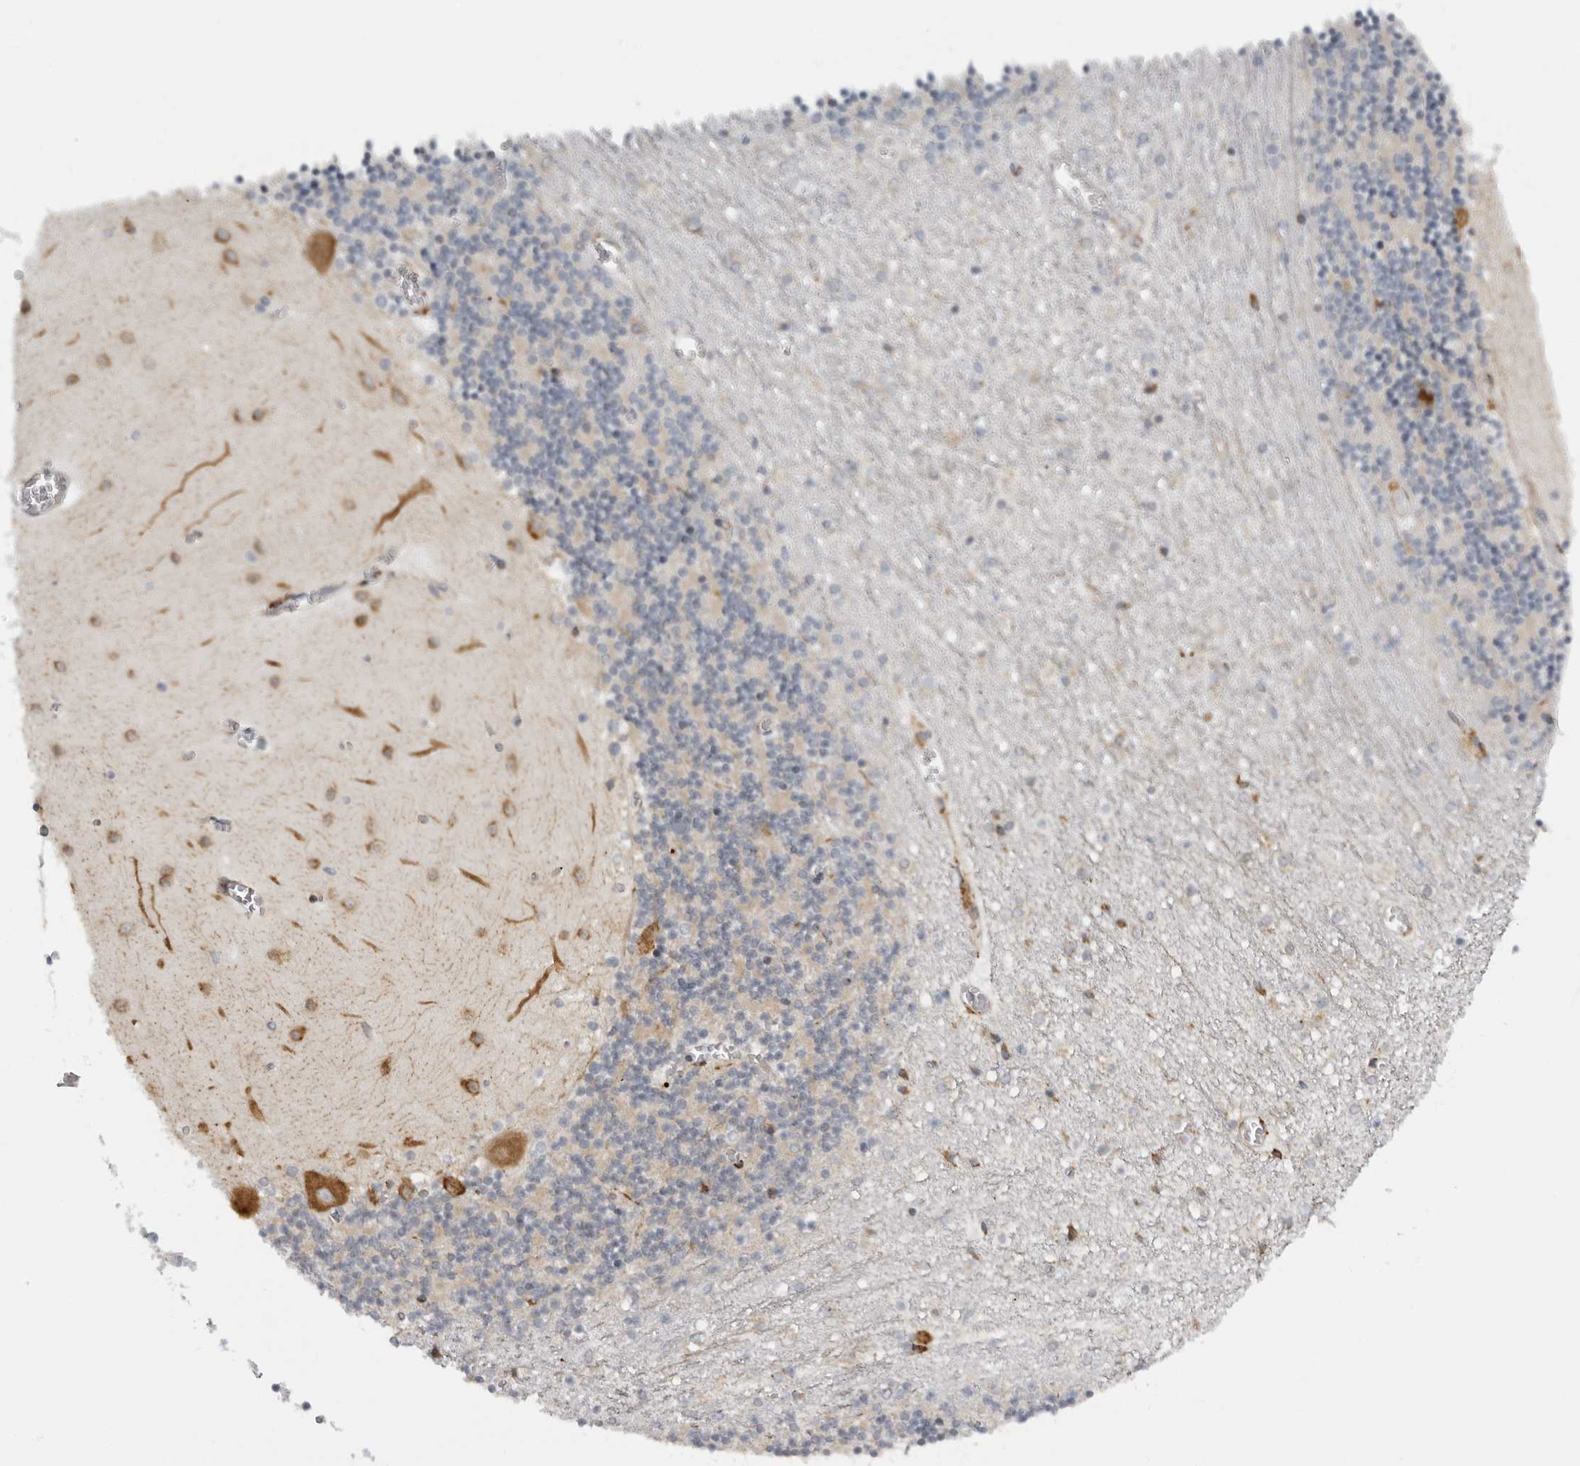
{"staining": {"intensity": "weak", "quantity": "<25%", "location": "cytoplasmic/membranous"}, "tissue": "cerebellum", "cell_type": "Cells in granular layer", "image_type": "normal", "snomed": [{"axis": "morphology", "description": "Normal tissue, NOS"}, {"axis": "topography", "description": "Cerebellum"}], "caption": "Immunohistochemistry of benign human cerebellum displays no staining in cells in granular layer. (Immunohistochemistry (ihc), brightfield microscopy, high magnification).", "gene": "ALPK2", "patient": {"sex": "female", "age": 28}}